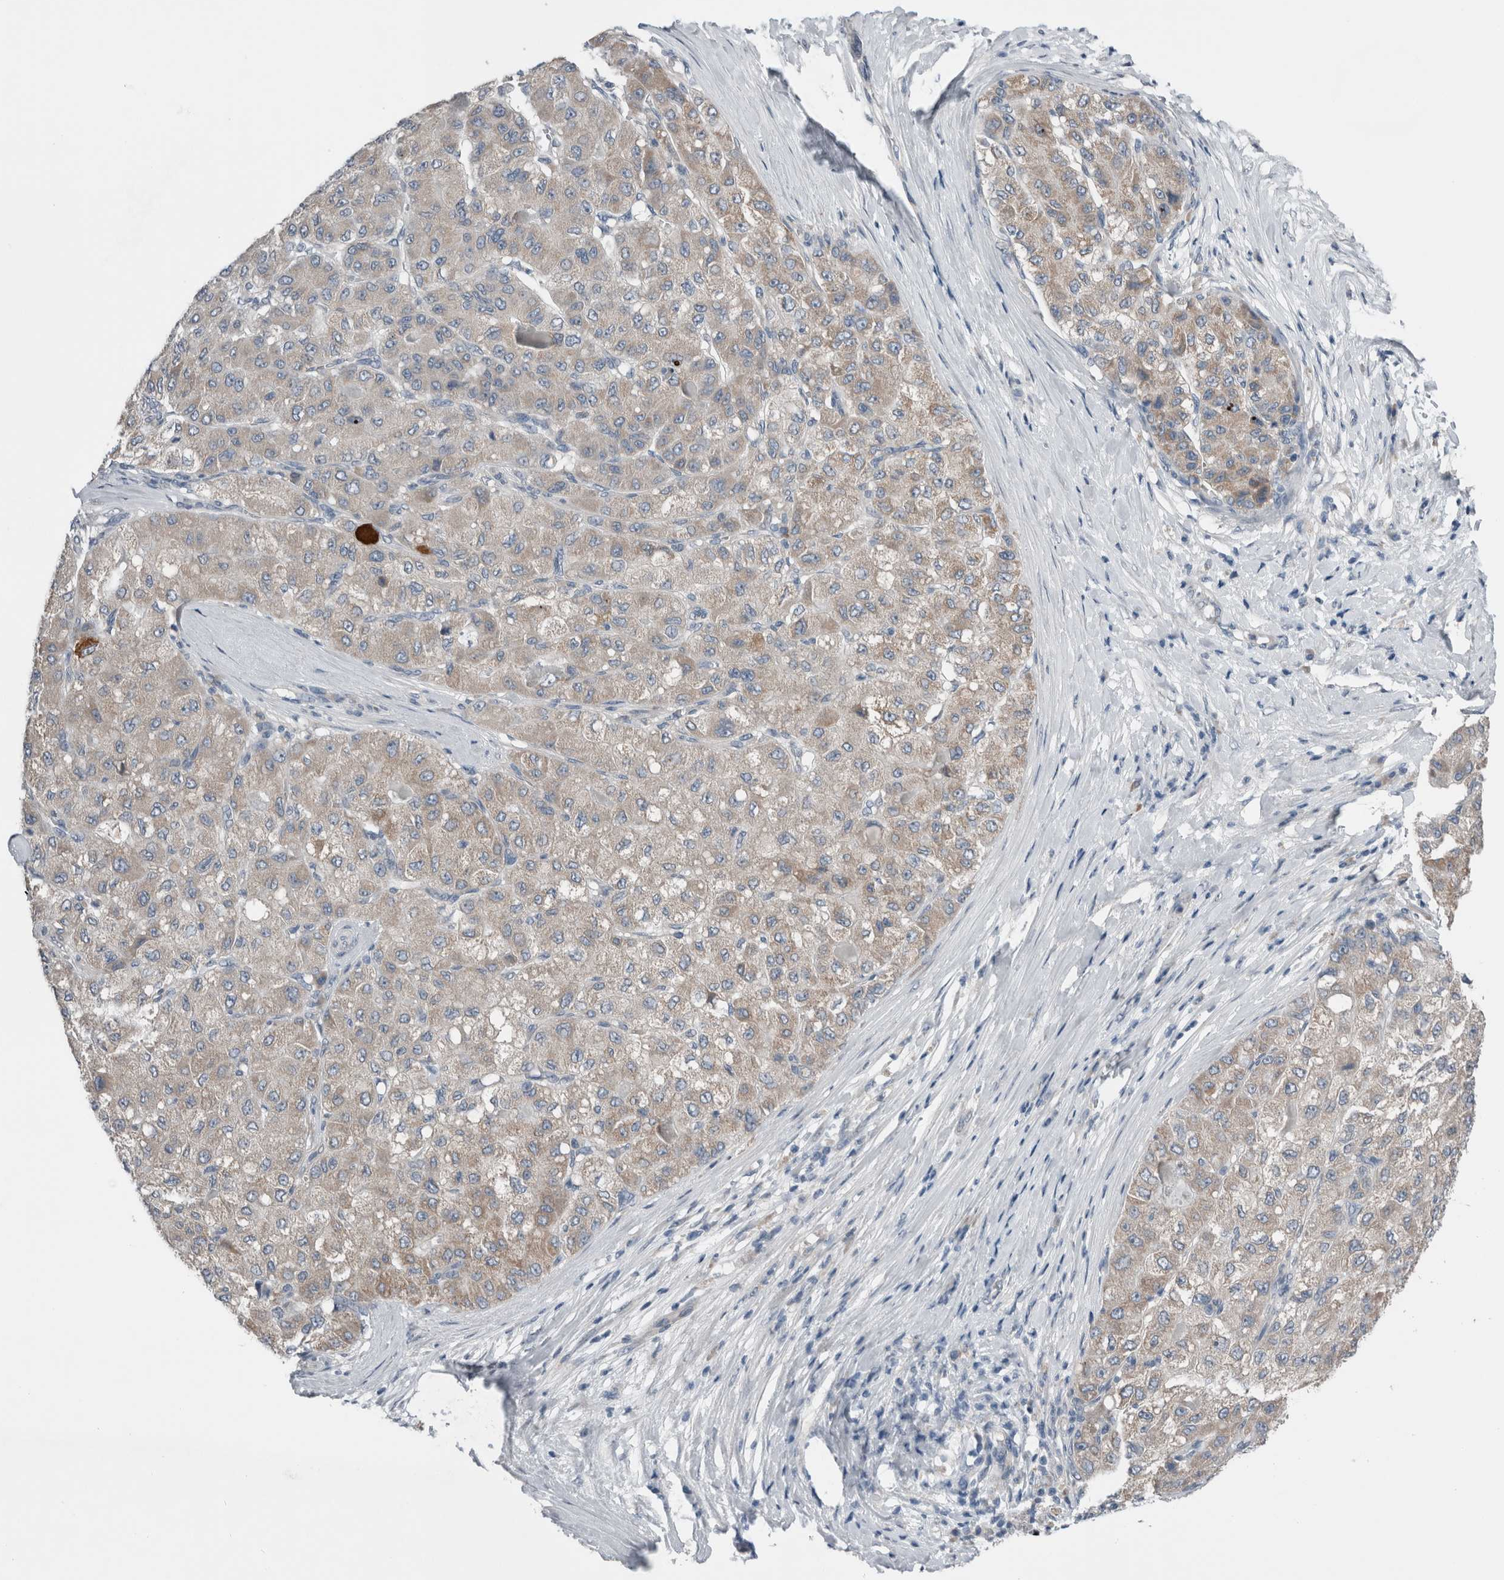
{"staining": {"intensity": "negative", "quantity": "none", "location": "none"}, "tissue": "liver cancer", "cell_type": "Tumor cells", "image_type": "cancer", "snomed": [{"axis": "morphology", "description": "Carcinoma, Hepatocellular, NOS"}, {"axis": "topography", "description": "Liver"}], "caption": "DAB immunohistochemical staining of human liver cancer demonstrates no significant positivity in tumor cells.", "gene": "CRNN", "patient": {"sex": "male", "age": 80}}